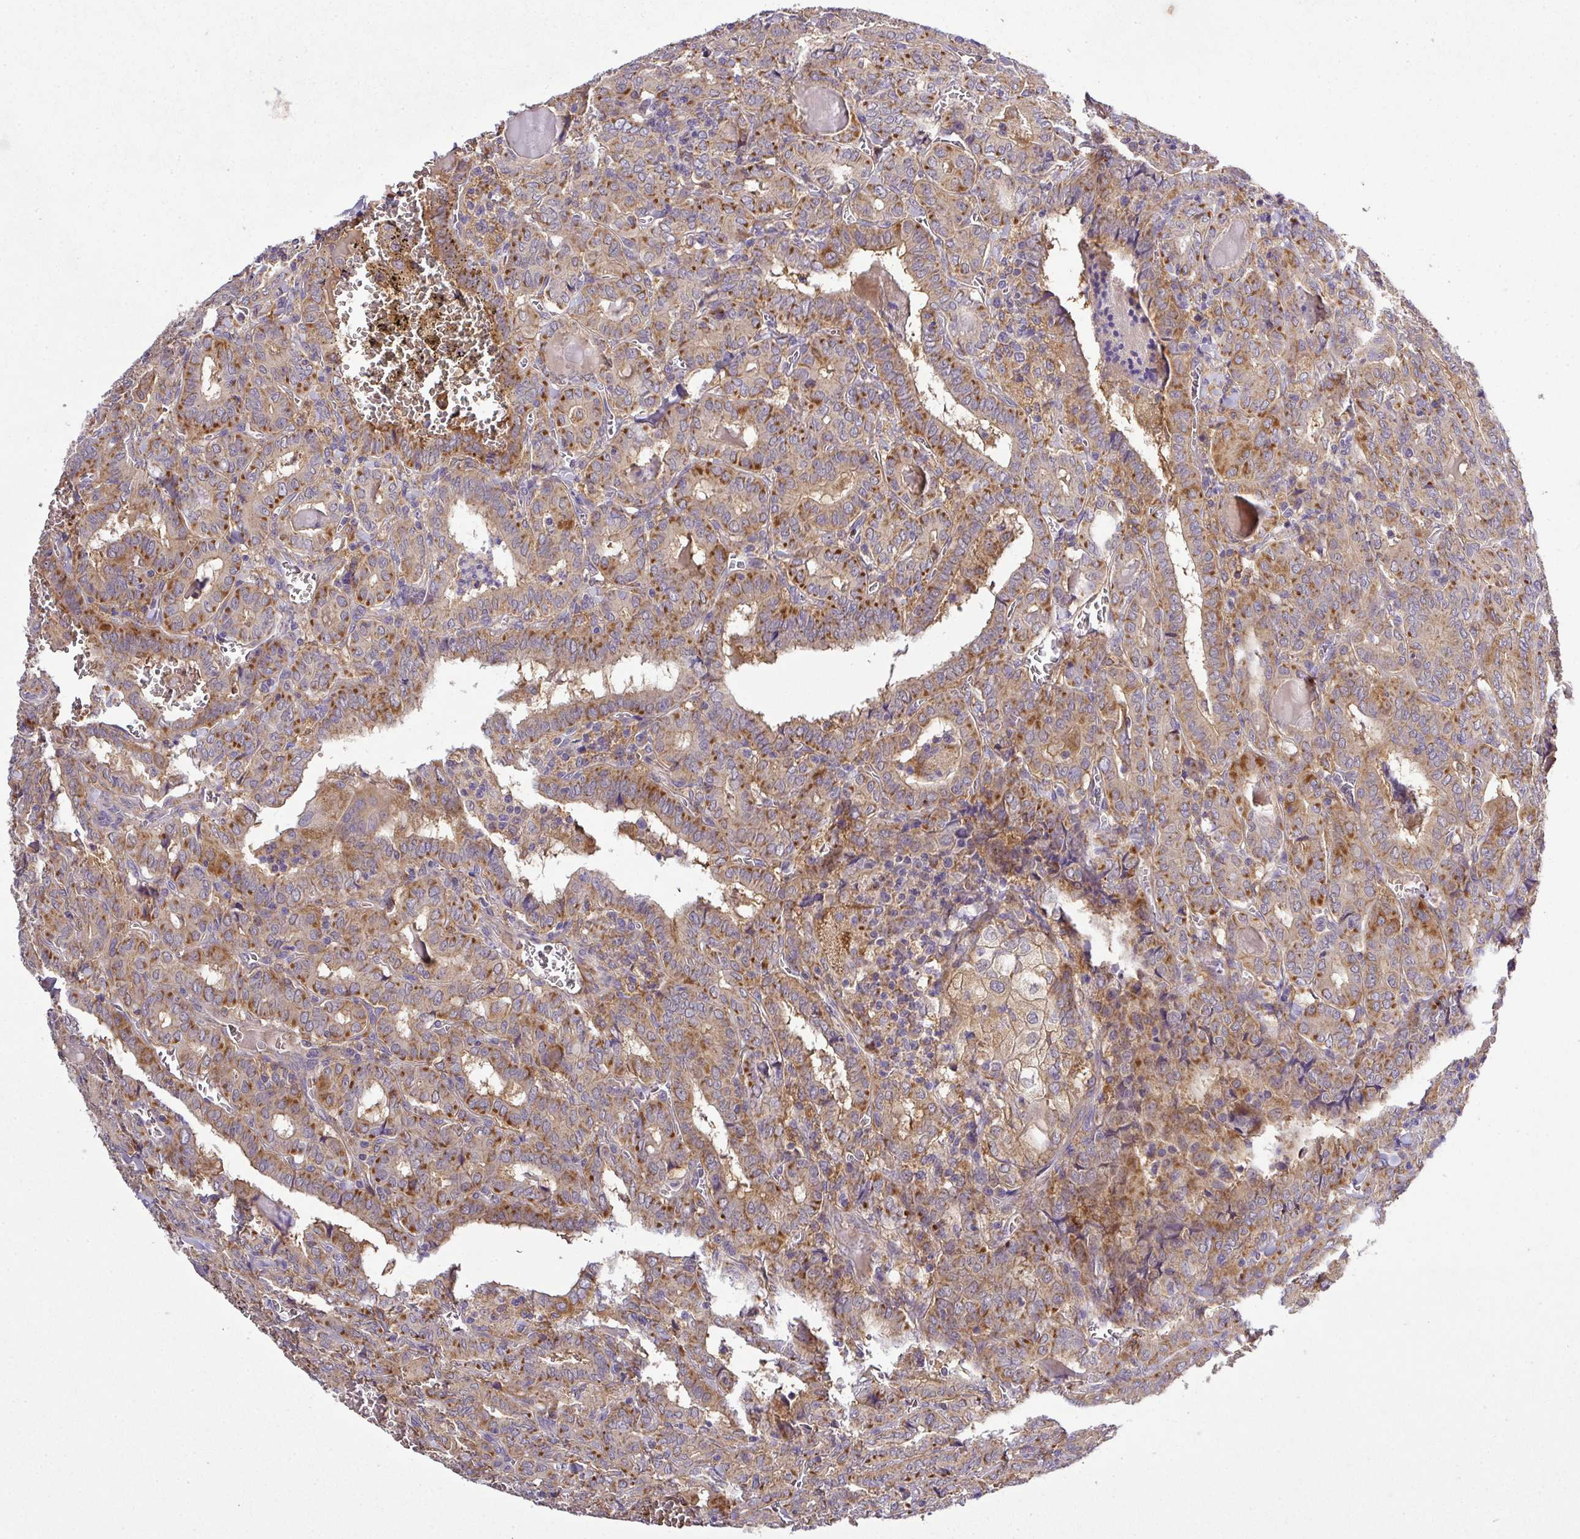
{"staining": {"intensity": "moderate", "quantity": ">75%", "location": "cytoplasmic/membranous"}, "tissue": "thyroid cancer", "cell_type": "Tumor cells", "image_type": "cancer", "snomed": [{"axis": "morphology", "description": "Papillary adenocarcinoma, NOS"}, {"axis": "topography", "description": "Thyroid gland"}], "caption": "A brown stain shows moderate cytoplasmic/membranous staining of a protein in thyroid papillary adenocarcinoma tumor cells. (Stains: DAB in brown, nuclei in blue, Microscopy: brightfield microscopy at high magnification).", "gene": "ZNF513", "patient": {"sex": "female", "age": 72}}